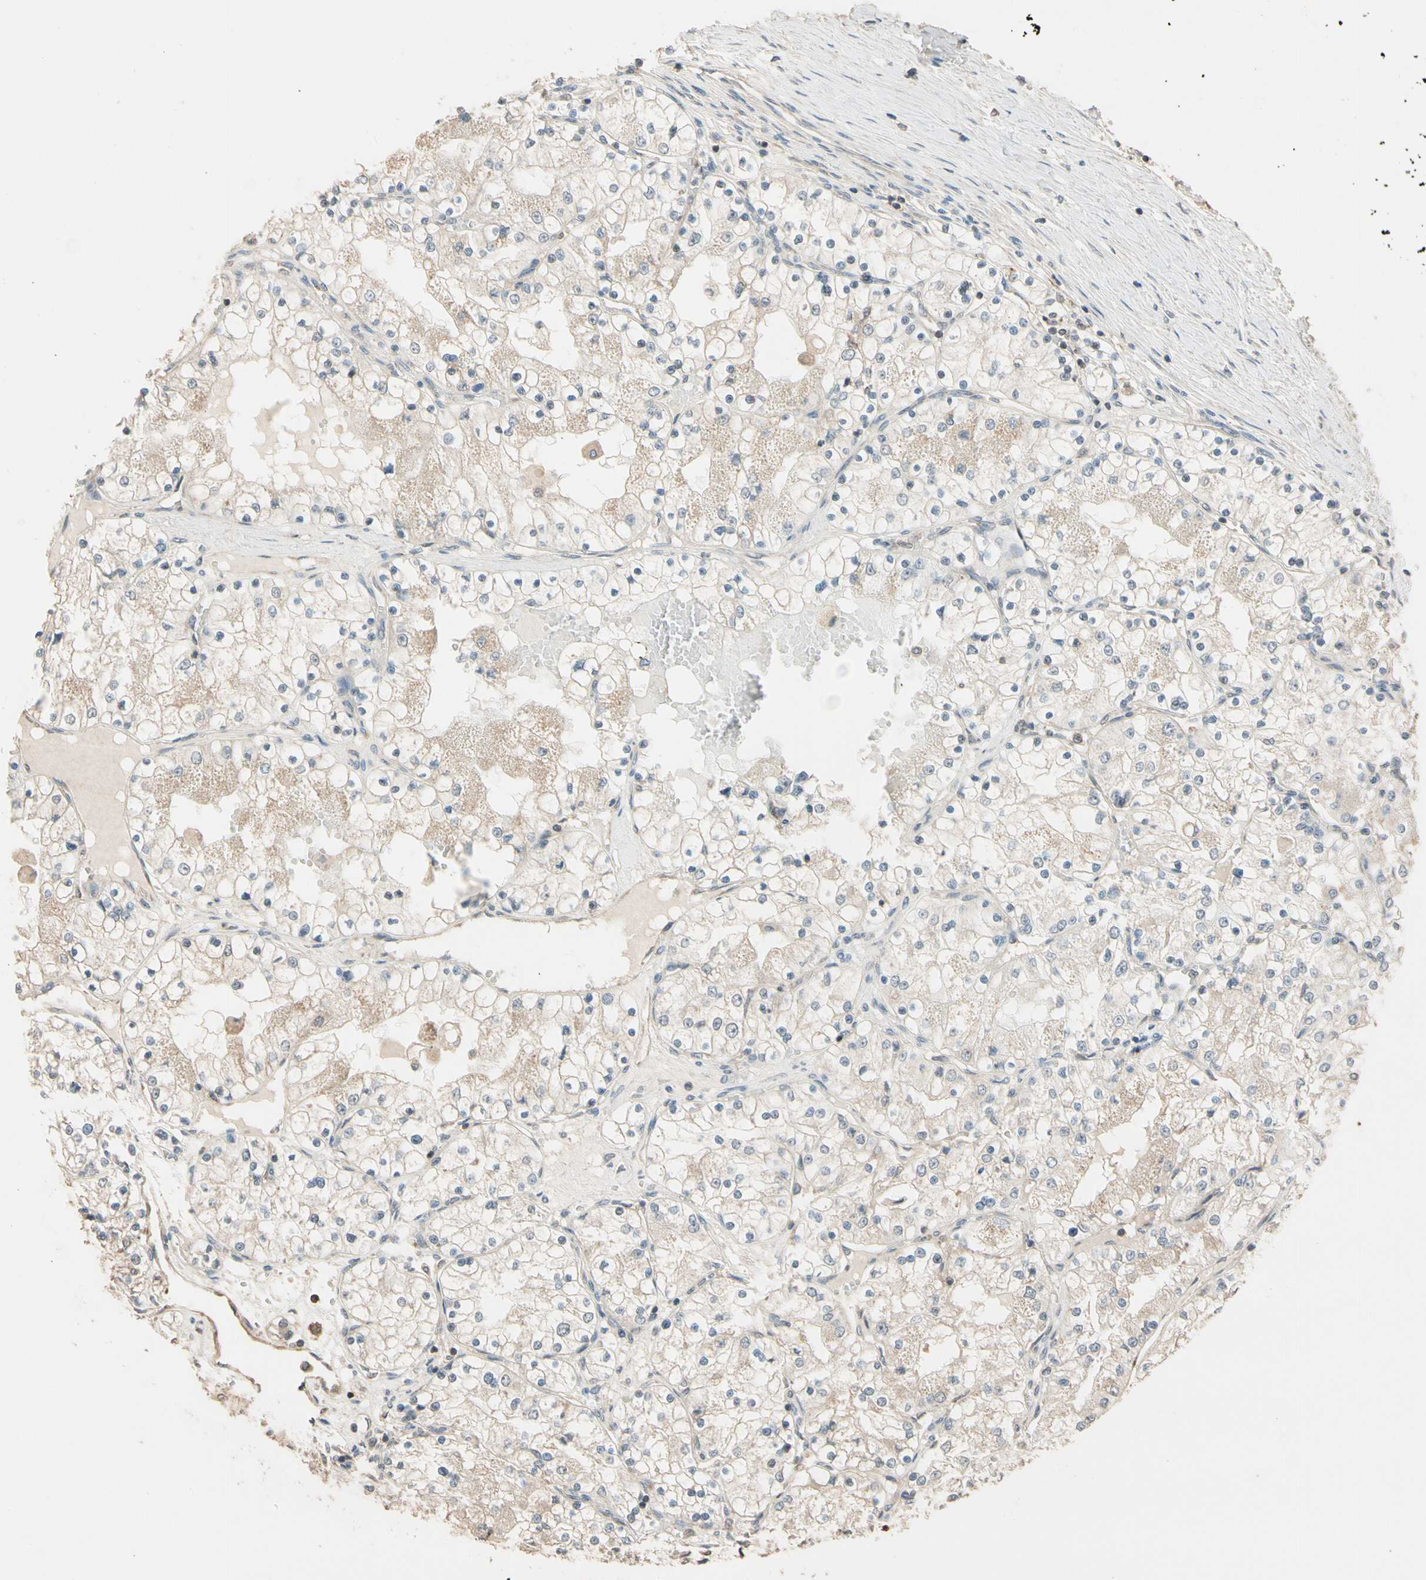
{"staining": {"intensity": "weak", "quantity": "25%-75%", "location": "cytoplasmic/membranous"}, "tissue": "renal cancer", "cell_type": "Tumor cells", "image_type": "cancer", "snomed": [{"axis": "morphology", "description": "Adenocarcinoma, NOS"}, {"axis": "topography", "description": "Kidney"}], "caption": "A brown stain labels weak cytoplasmic/membranous staining of a protein in renal cancer tumor cells.", "gene": "MAP3K7", "patient": {"sex": "male", "age": 68}}